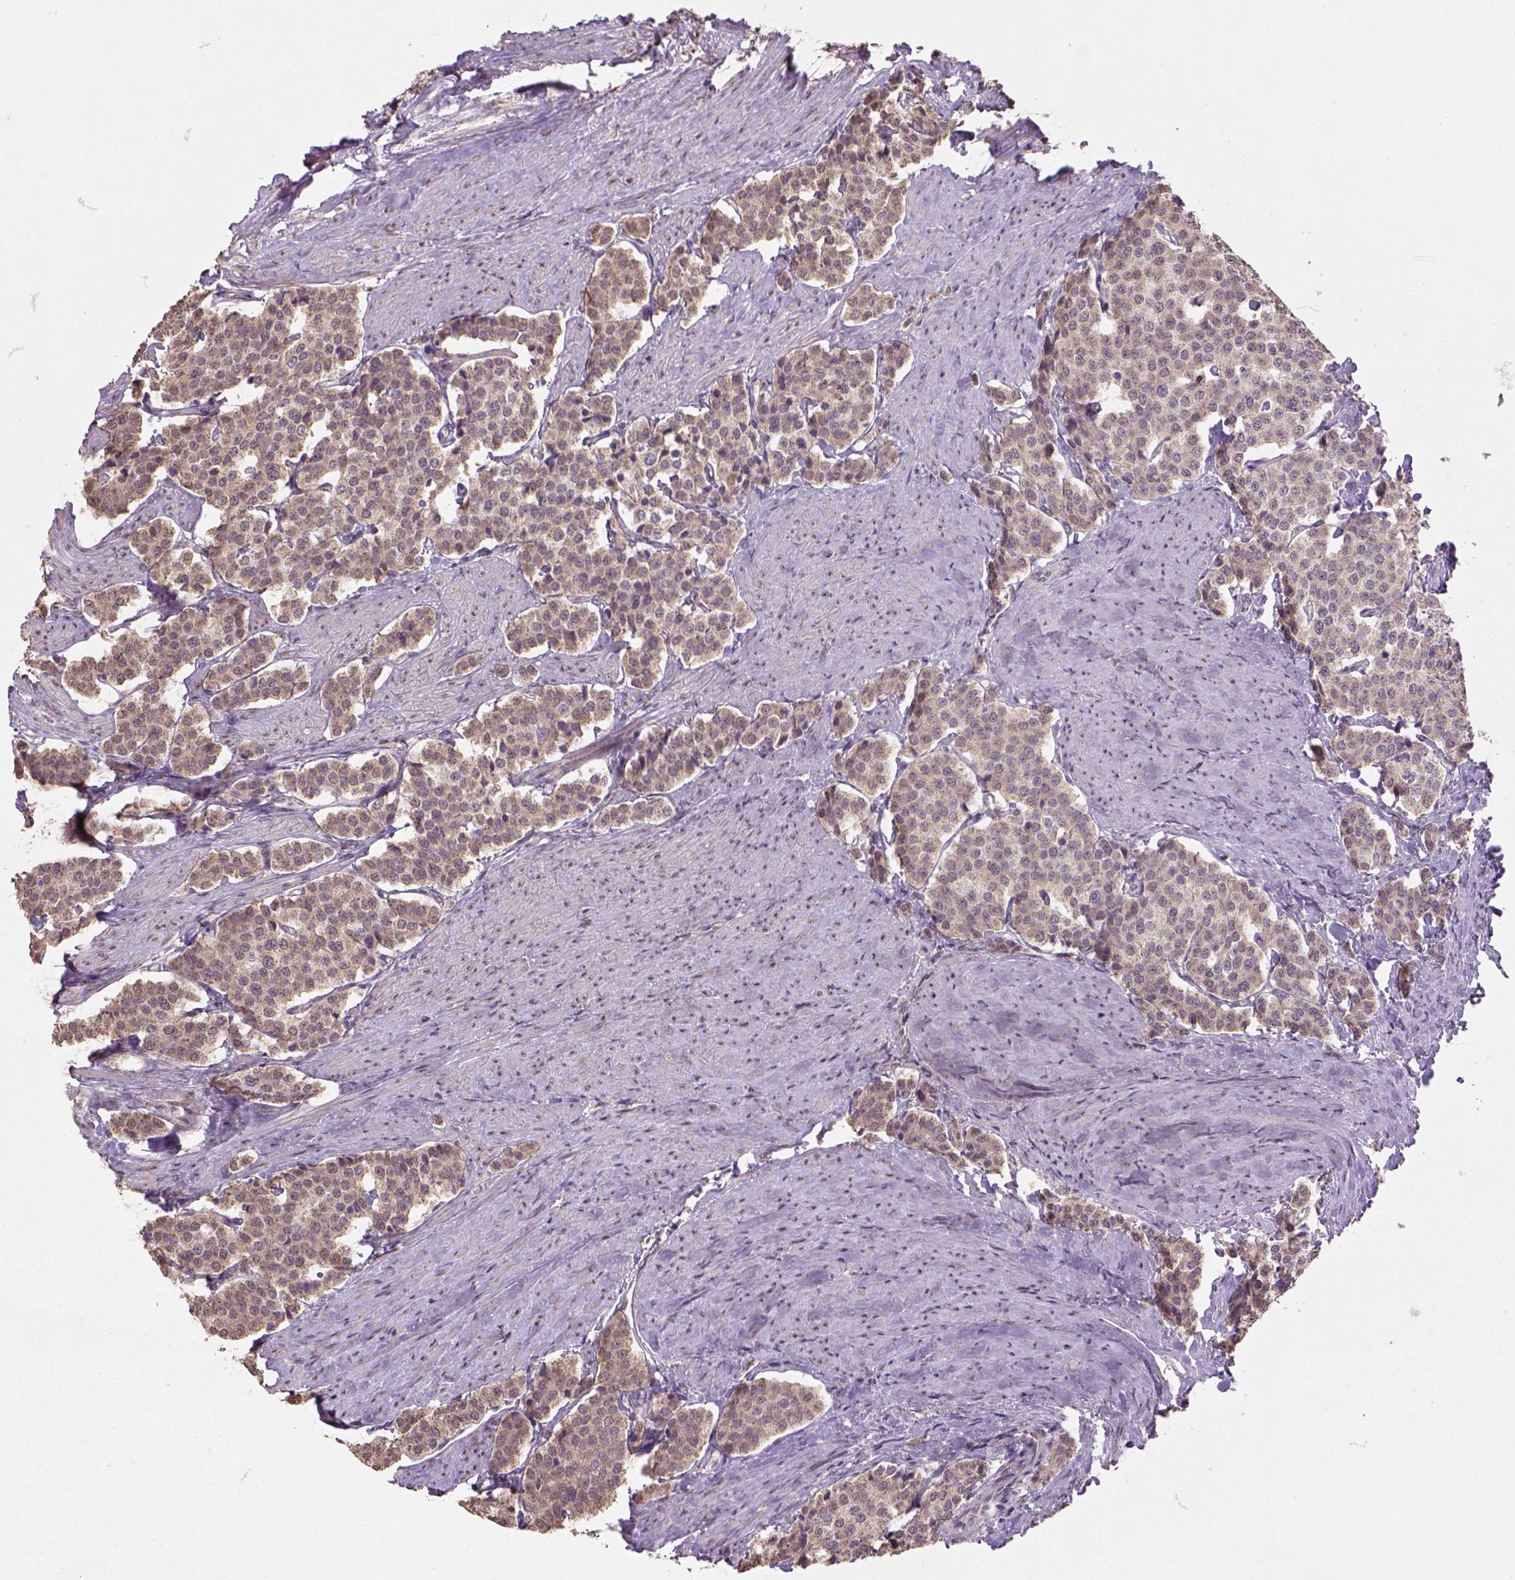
{"staining": {"intensity": "moderate", "quantity": "<25%", "location": "cytoplasmic/membranous"}, "tissue": "carcinoid", "cell_type": "Tumor cells", "image_type": "cancer", "snomed": [{"axis": "morphology", "description": "Carcinoid, malignant, NOS"}, {"axis": "topography", "description": "Small intestine"}], "caption": "Immunohistochemistry (DAB) staining of carcinoid (malignant) demonstrates moderate cytoplasmic/membranous protein positivity in approximately <25% of tumor cells.", "gene": "NUDT10", "patient": {"sex": "female", "age": 58}}